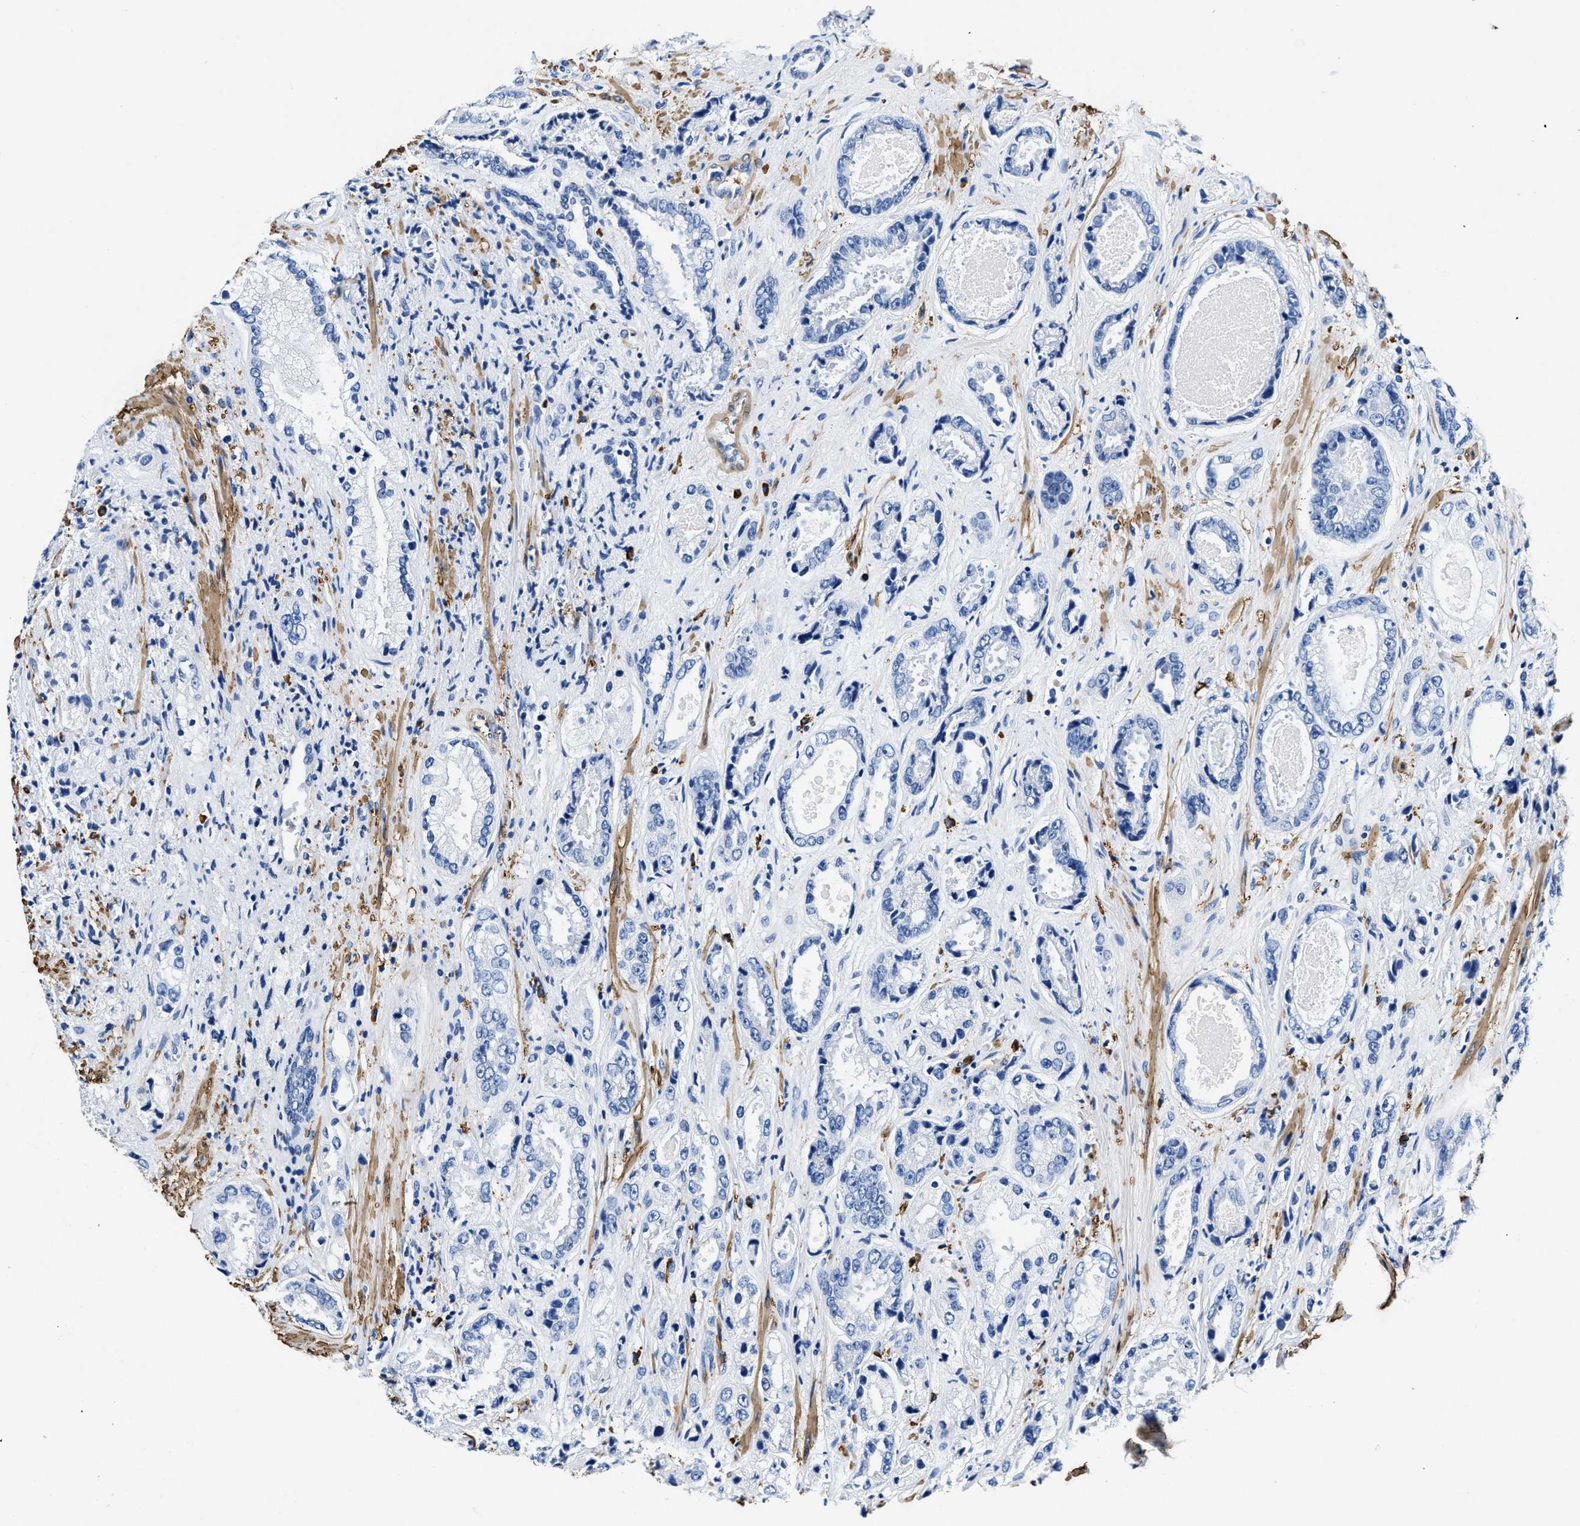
{"staining": {"intensity": "negative", "quantity": "none", "location": "none"}, "tissue": "prostate cancer", "cell_type": "Tumor cells", "image_type": "cancer", "snomed": [{"axis": "morphology", "description": "Adenocarcinoma, High grade"}, {"axis": "topography", "description": "Prostate"}], "caption": "Prostate cancer was stained to show a protein in brown. There is no significant staining in tumor cells.", "gene": "TEX261", "patient": {"sex": "male", "age": 61}}